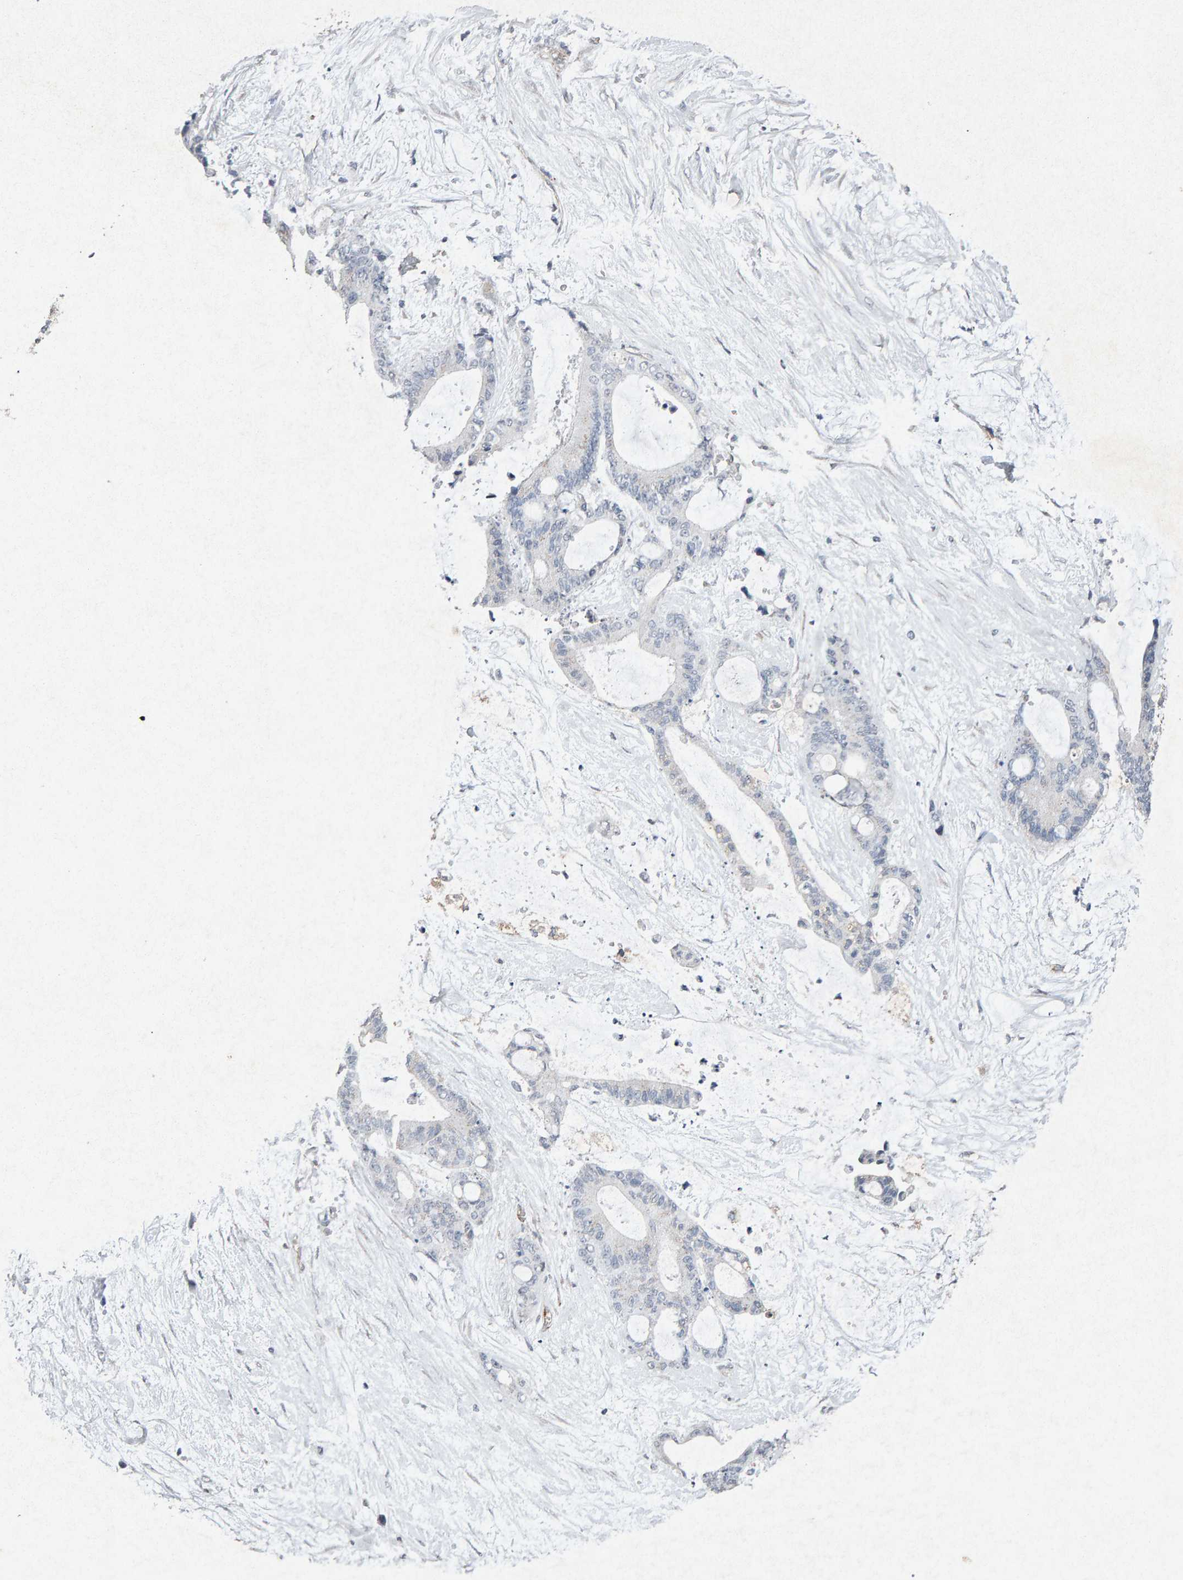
{"staining": {"intensity": "negative", "quantity": "none", "location": "none"}, "tissue": "liver cancer", "cell_type": "Tumor cells", "image_type": "cancer", "snomed": [{"axis": "morphology", "description": "Cholangiocarcinoma"}, {"axis": "topography", "description": "Liver"}], "caption": "Histopathology image shows no protein staining in tumor cells of liver cancer (cholangiocarcinoma) tissue.", "gene": "PTPRM", "patient": {"sex": "female", "age": 73}}